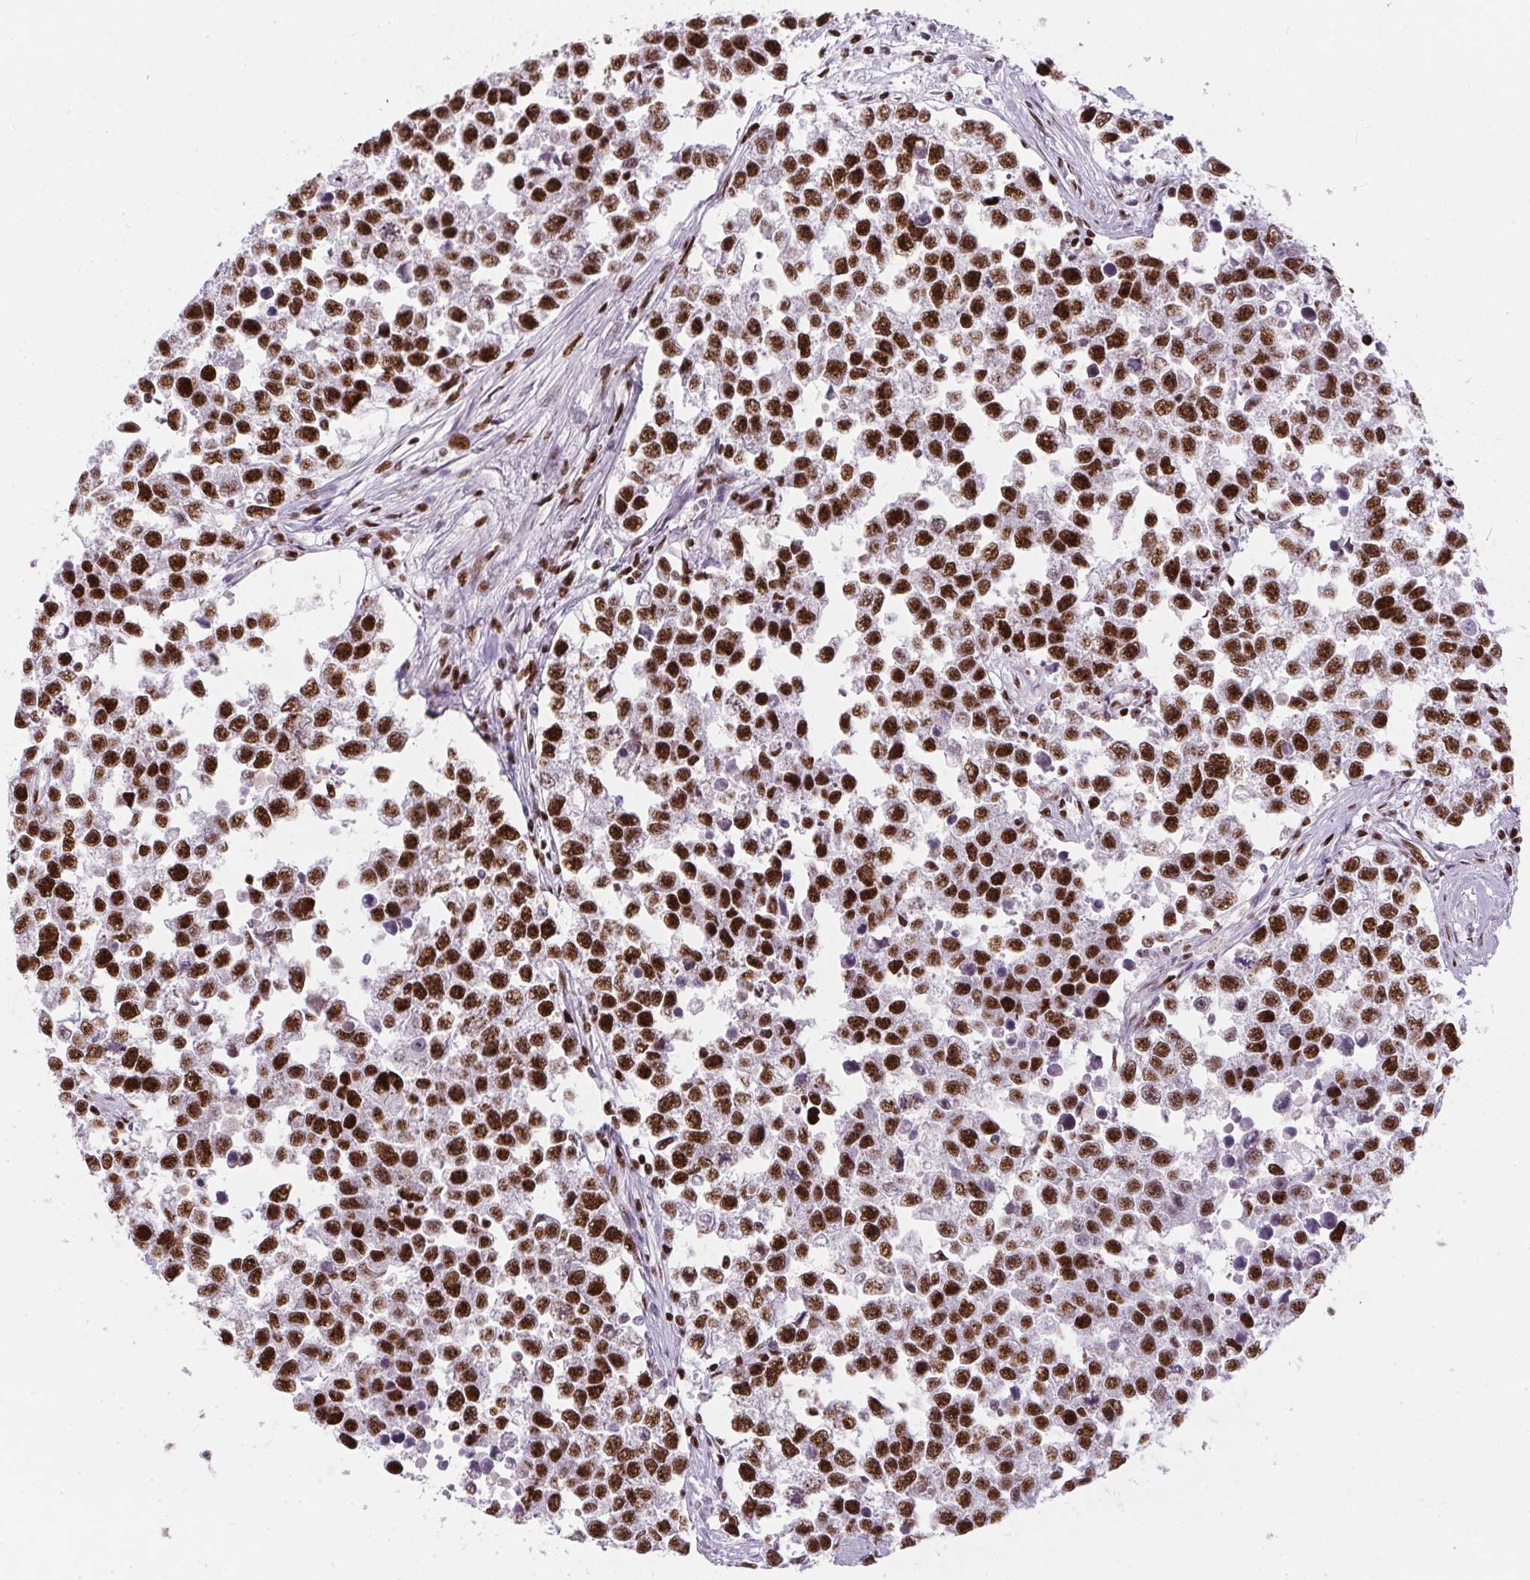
{"staining": {"intensity": "strong", "quantity": ">75%", "location": "nuclear"}, "tissue": "testis cancer", "cell_type": "Tumor cells", "image_type": "cancer", "snomed": [{"axis": "morphology", "description": "Seminoma, NOS"}, {"axis": "topography", "description": "Testis"}], "caption": "A high amount of strong nuclear expression is seen in approximately >75% of tumor cells in testis cancer tissue. The staining was performed using DAB (3,3'-diaminobenzidine), with brown indicating positive protein expression. Nuclei are stained blue with hematoxylin.", "gene": "PAGE3", "patient": {"sex": "male", "age": 26}}